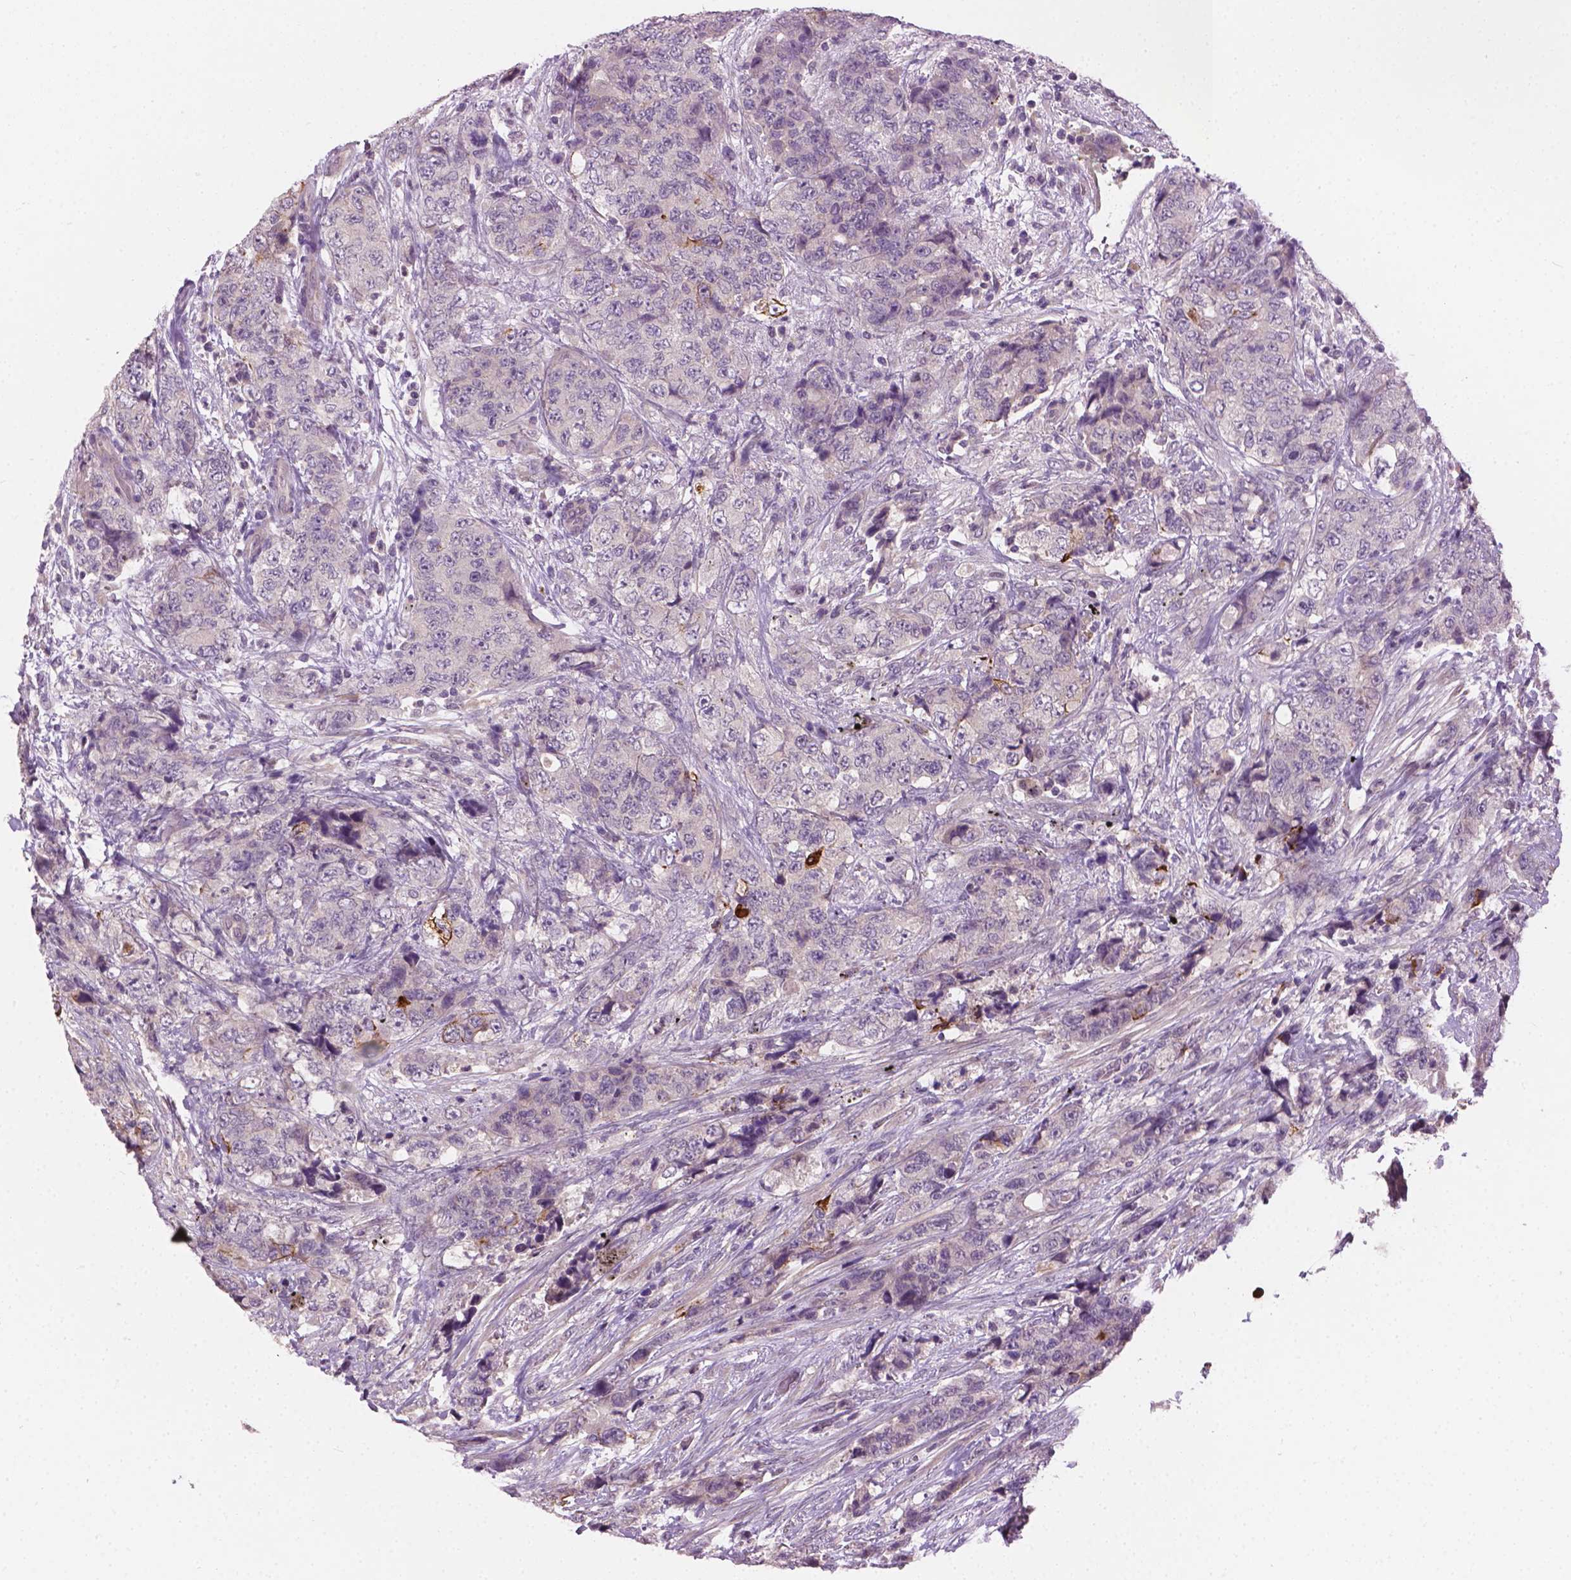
{"staining": {"intensity": "moderate", "quantity": "<25%", "location": "cytoplasmic/membranous"}, "tissue": "urothelial cancer", "cell_type": "Tumor cells", "image_type": "cancer", "snomed": [{"axis": "morphology", "description": "Urothelial carcinoma, High grade"}, {"axis": "topography", "description": "Urinary bladder"}], "caption": "IHC photomicrograph of neoplastic tissue: human urothelial cancer stained using immunohistochemistry (IHC) shows low levels of moderate protein expression localized specifically in the cytoplasmic/membranous of tumor cells, appearing as a cytoplasmic/membranous brown color.", "gene": "KRT17", "patient": {"sex": "female", "age": 78}}